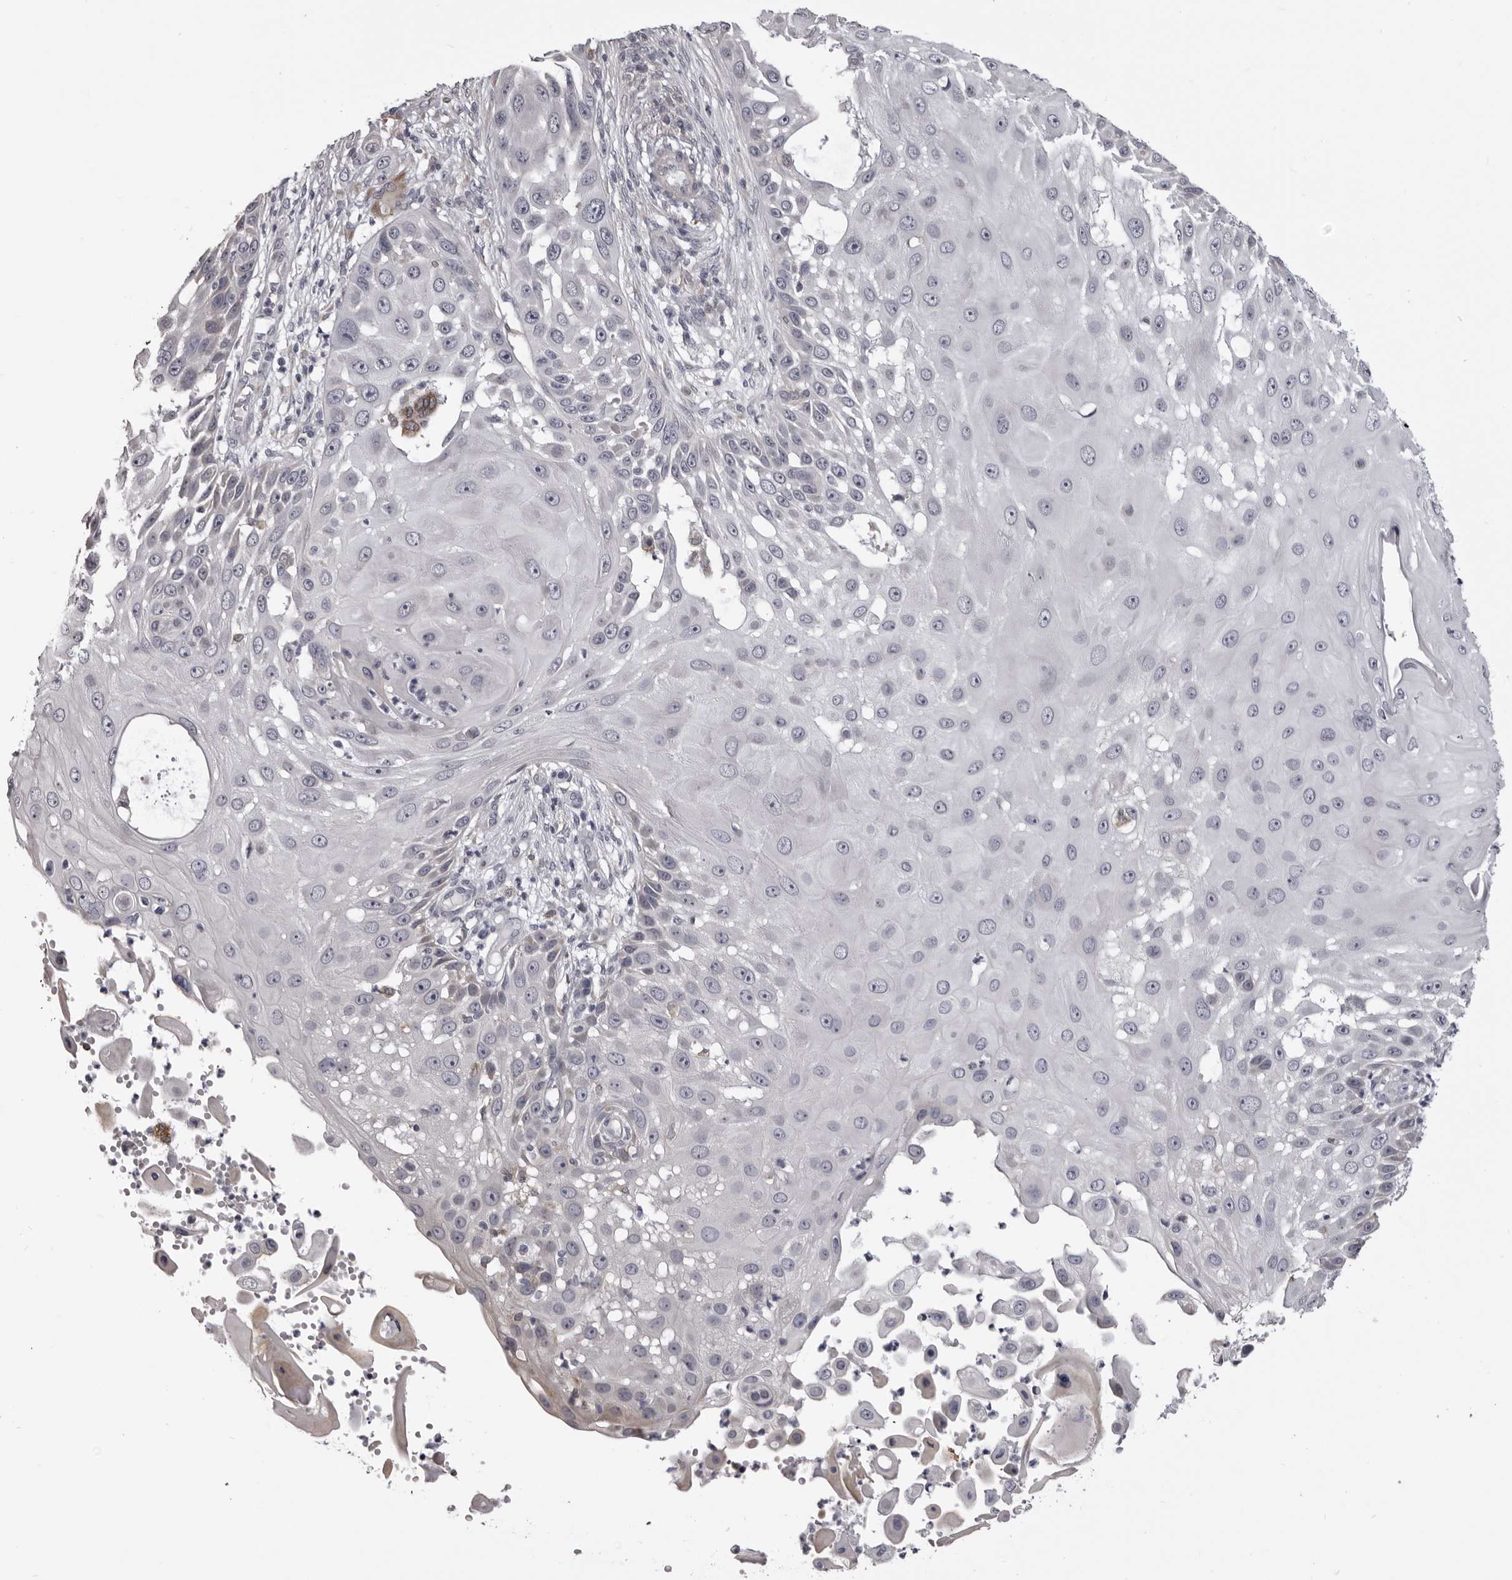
{"staining": {"intensity": "negative", "quantity": "none", "location": "none"}, "tissue": "skin cancer", "cell_type": "Tumor cells", "image_type": "cancer", "snomed": [{"axis": "morphology", "description": "Squamous cell carcinoma, NOS"}, {"axis": "topography", "description": "Skin"}], "caption": "A high-resolution micrograph shows IHC staining of skin squamous cell carcinoma, which shows no significant positivity in tumor cells.", "gene": "NCEH1", "patient": {"sex": "female", "age": 44}}